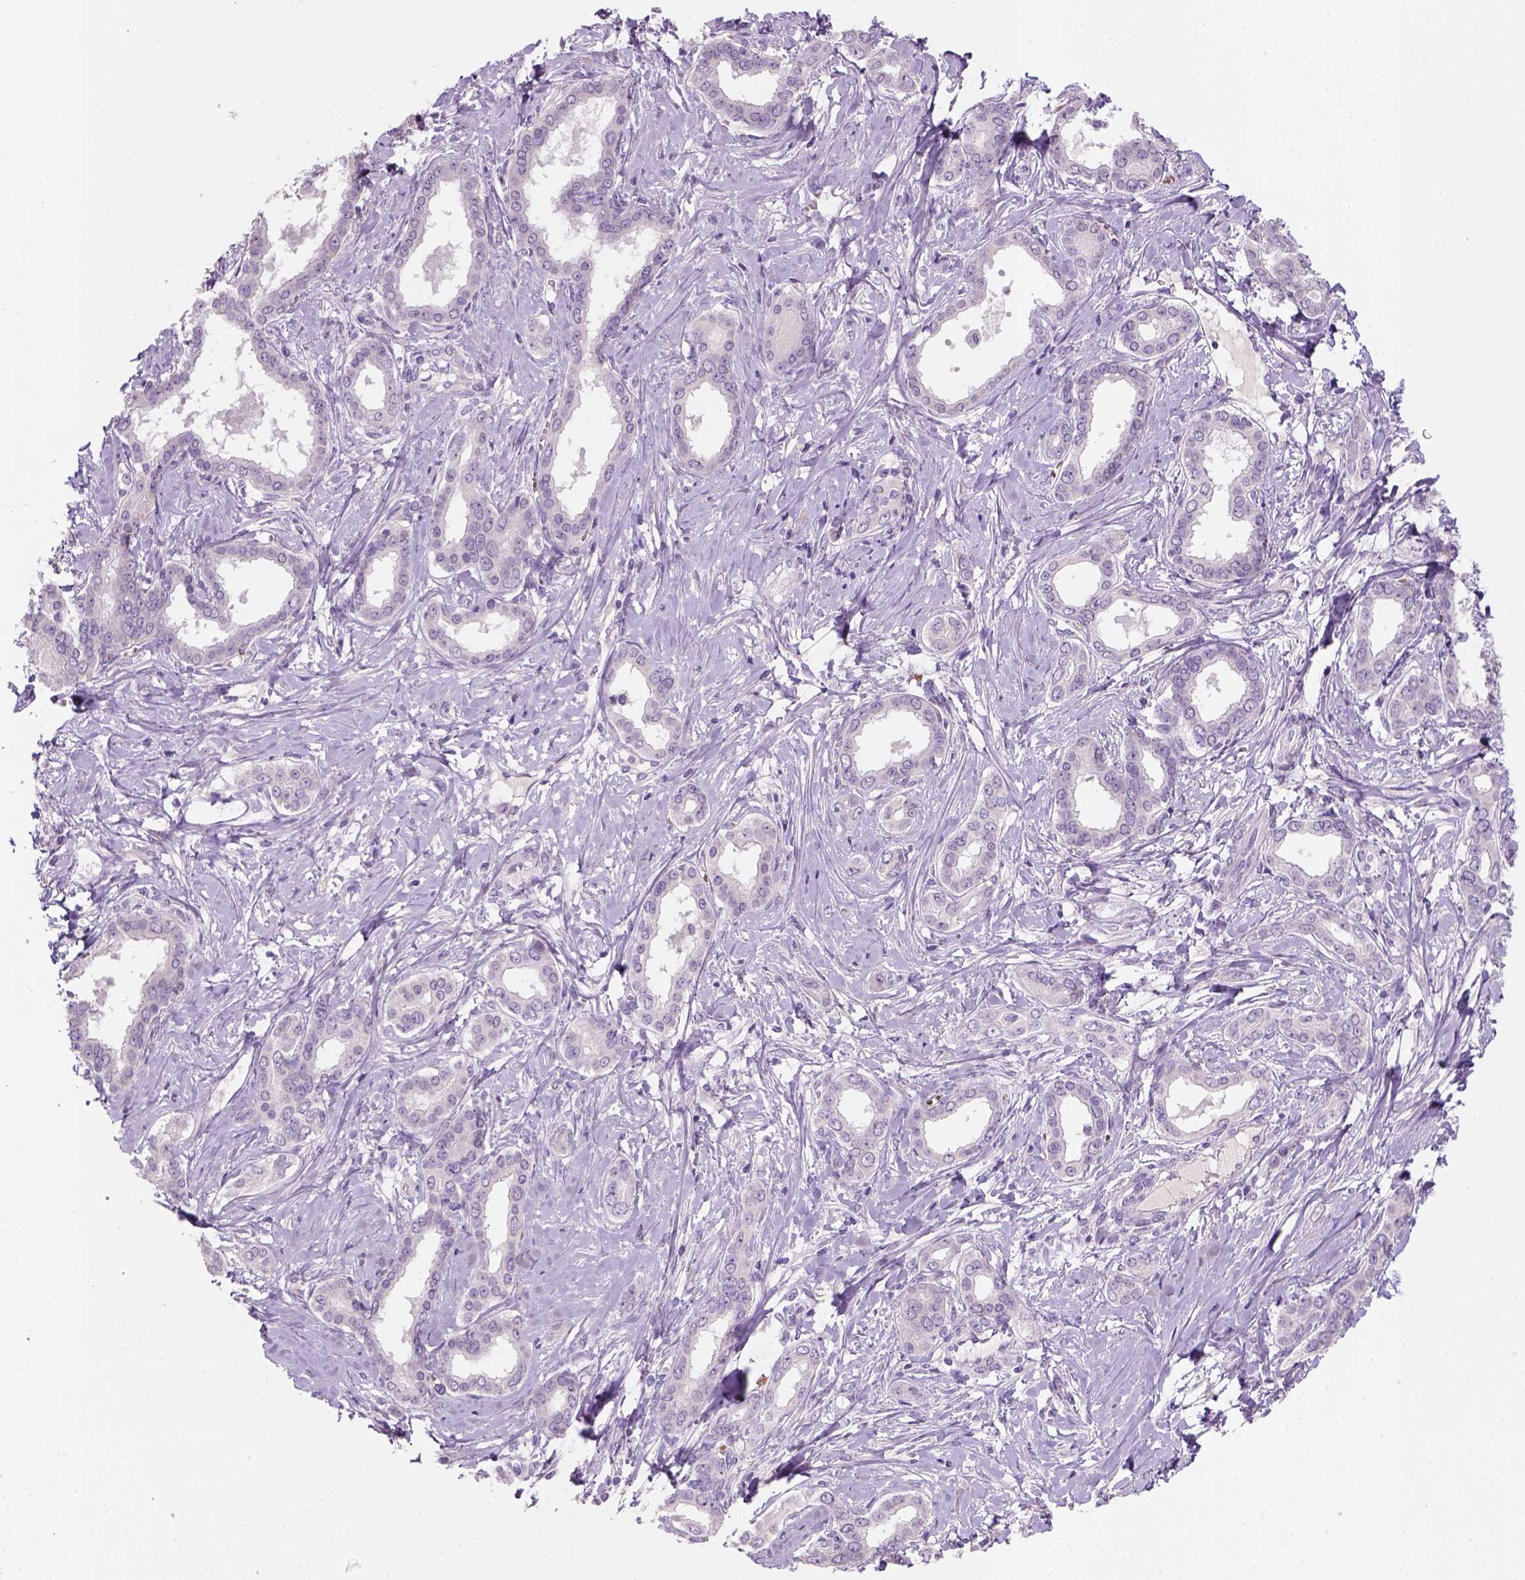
{"staining": {"intensity": "negative", "quantity": "none", "location": "none"}, "tissue": "liver cancer", "cell_type": "Tumor cells", "image_type": "cancer", "snomed": [{"axis": "morphology", "description": "Cholangiocarcinoma"}, {"axis": "topography", "description": "Liver"}], "caption": "Liver cancer was stained to show a protein in brown. There is no significant positivity in tumor cells. (Immunohistochemistry, brightfield microscopy, high magnification).", "gene": "ZMAT4", "patient": {"sex": "female", "age": 47}}